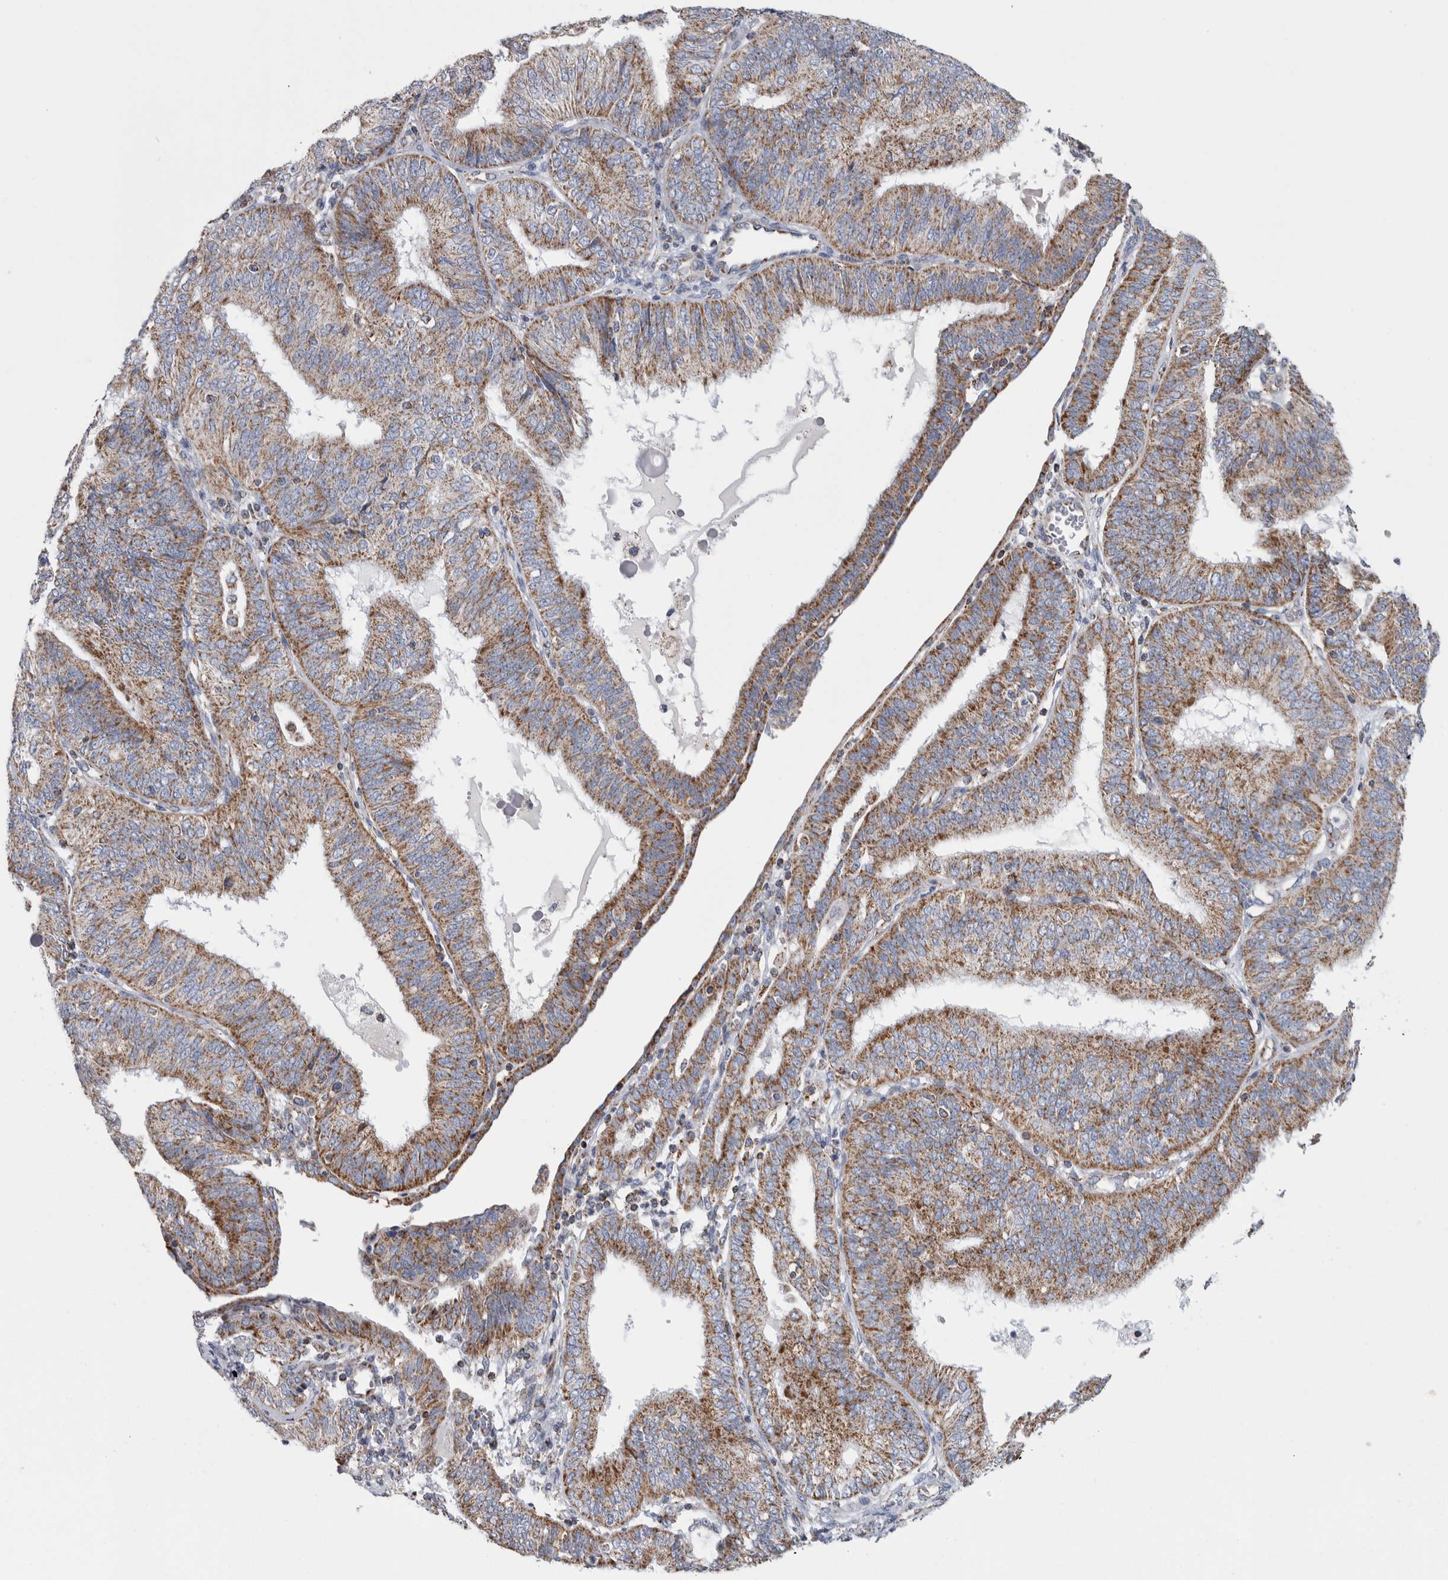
{"staining": {"intensity": "moderate", "quantity": ">75%", "location": "cytoplasmic/membranous"}, "tissue": "endometrial cancer", "cell_type": "Tumor cells", "image_type": "cancer", "snomed": [{"axis": "morphology", "description": "Adenocarcinoma, NOS"}, {"axis": "topography", "description": "Endometrium"}], "caption": "Endometrial cancer stained with a protein marker demonstrates moderate staining in tumor cells.", "gene": "ETFA", "patient": {"sex": "female", "age": 58}}